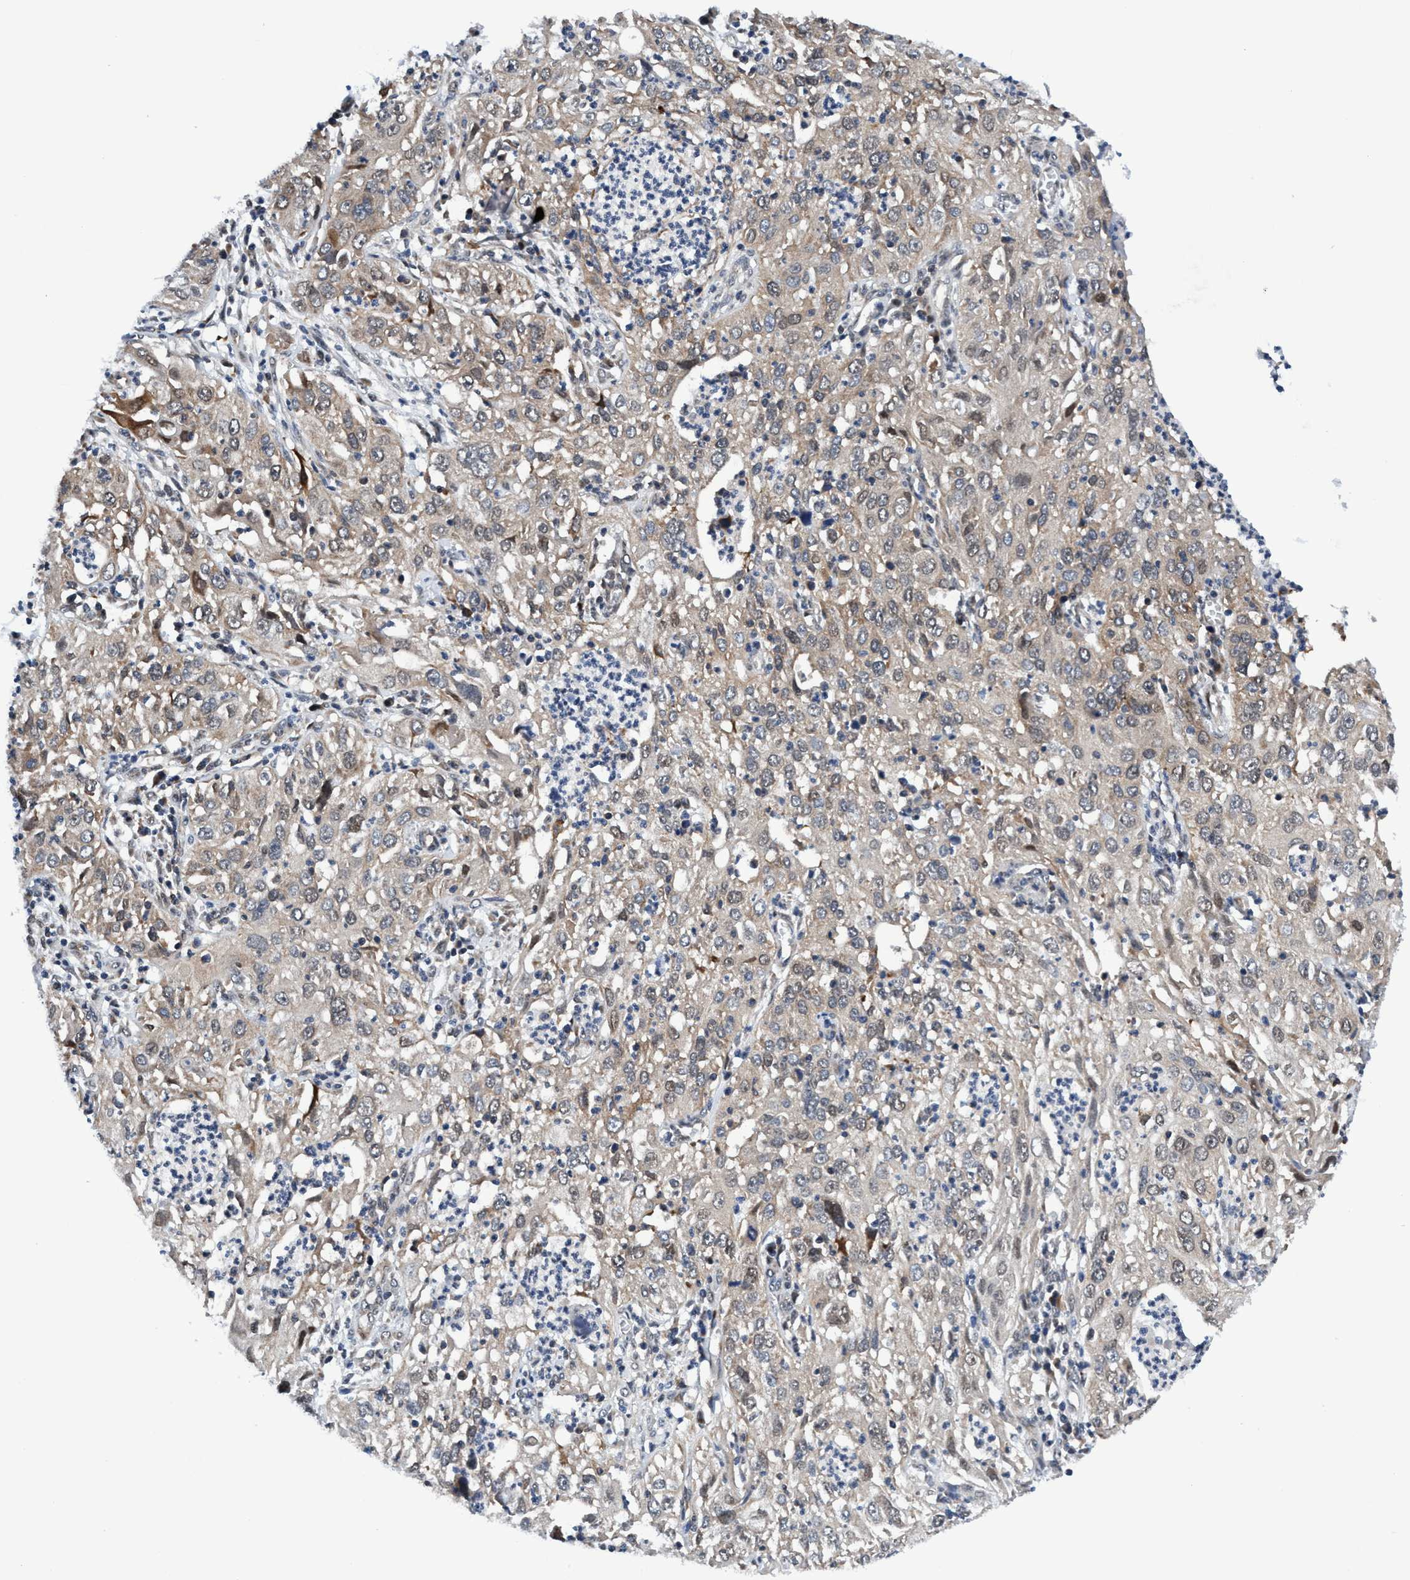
{"staining": {"intensity": "weak", "quantity": "<25%", "location": "cytoplasmic/membranous"}, "tissue": "cervical cancer", "cell_type": "Tumor cells", "image_type": "cancer", "snomed": [{"axis": "morphology", "description": "Squamous cell carcinoma, NOS"}, {"axis": "topography", "description": "Cervix"}], "caption": "Tumor cells show no significant protein expression in cervical cancer (squamous cell carcinoma).", "gene": "AGAP2", "patient": {"sex": "female", "age": 32}}